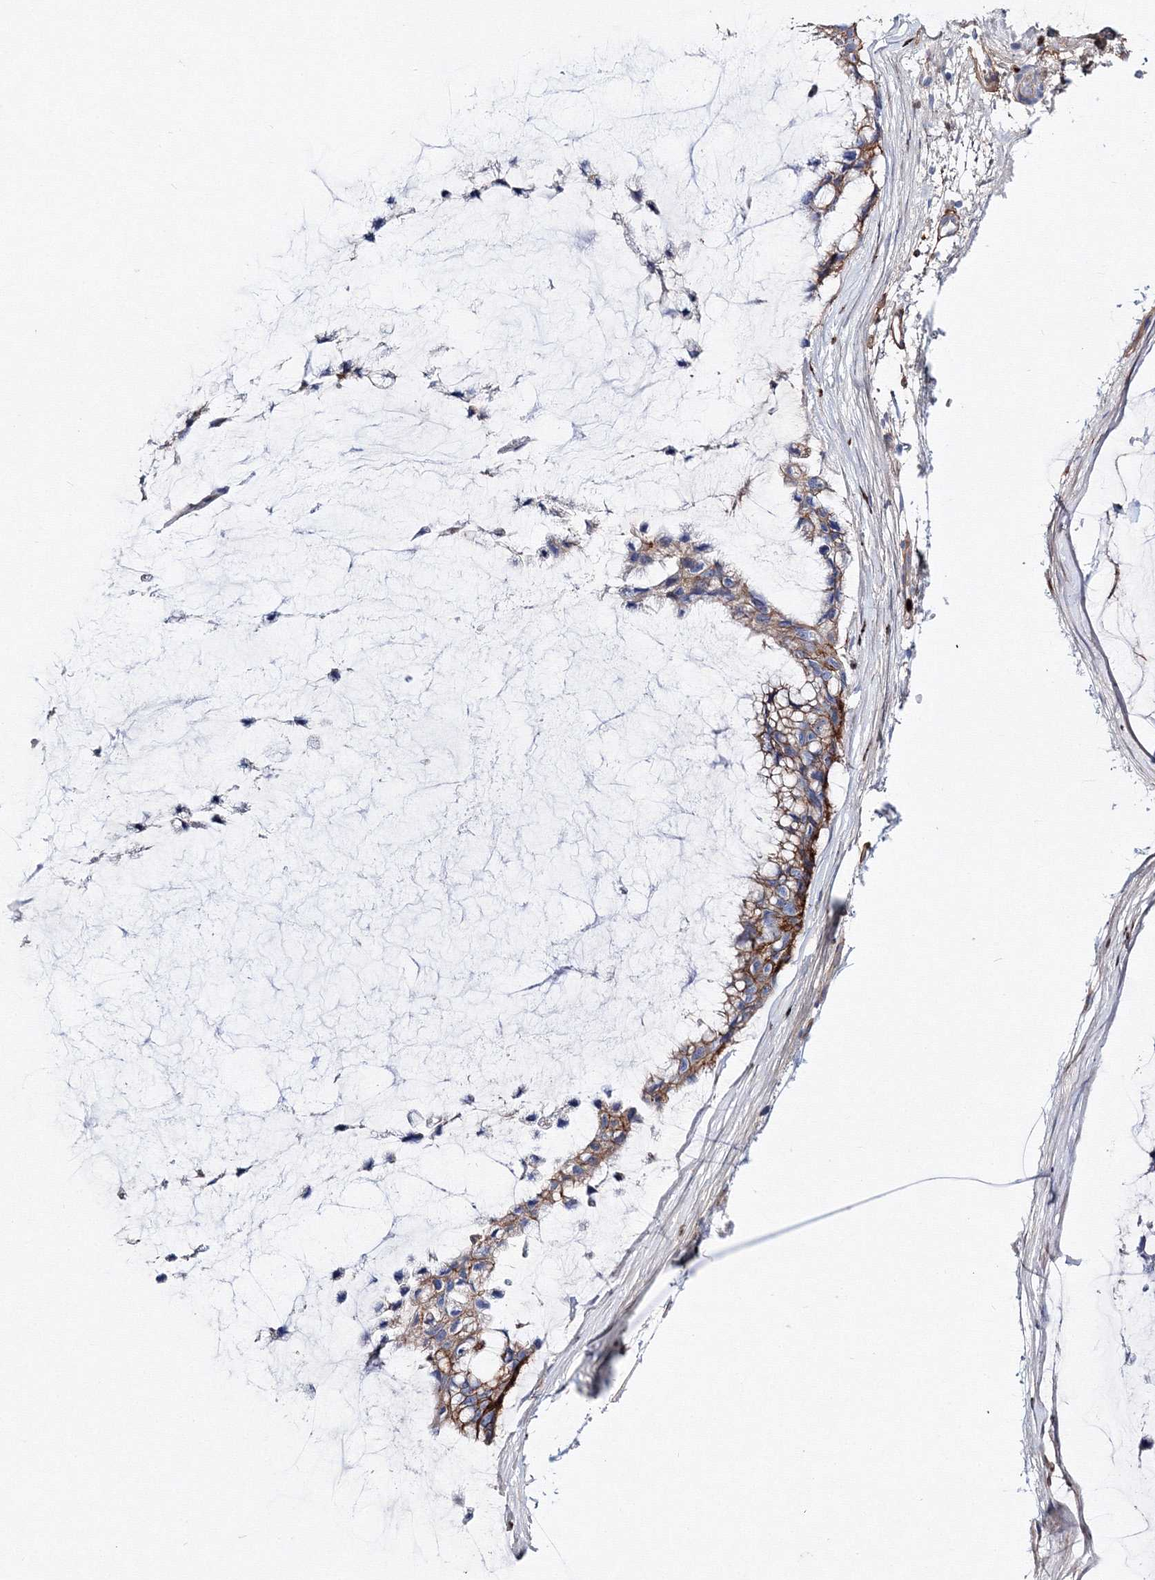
{"staining": {"intensity": "moderate", "quantity": ">75%", "location": "cytoplasmic/membranous"}, "tissue": "ovarian cancer", "cell_type": "Tumor cells", "image_type": "cancer", "snomed": [{"axis": "morphology", "description": "Cystadenocarcinoma, mucinous, NOS"}, {"axis": "topography", "description": "Ovary"}], "caption": "Protein staining of ovarian cancer tissue demonstrates moderate cytoplasmic/membranous staining in approximately >75% of tumor cells. The staining is performed using DAB brown chromogen to label protein expression. The nuclei are counter-stained blue using hematoxylin.", "gene": "C11orf52", "patient": {"sex": "female", "age": 39}}